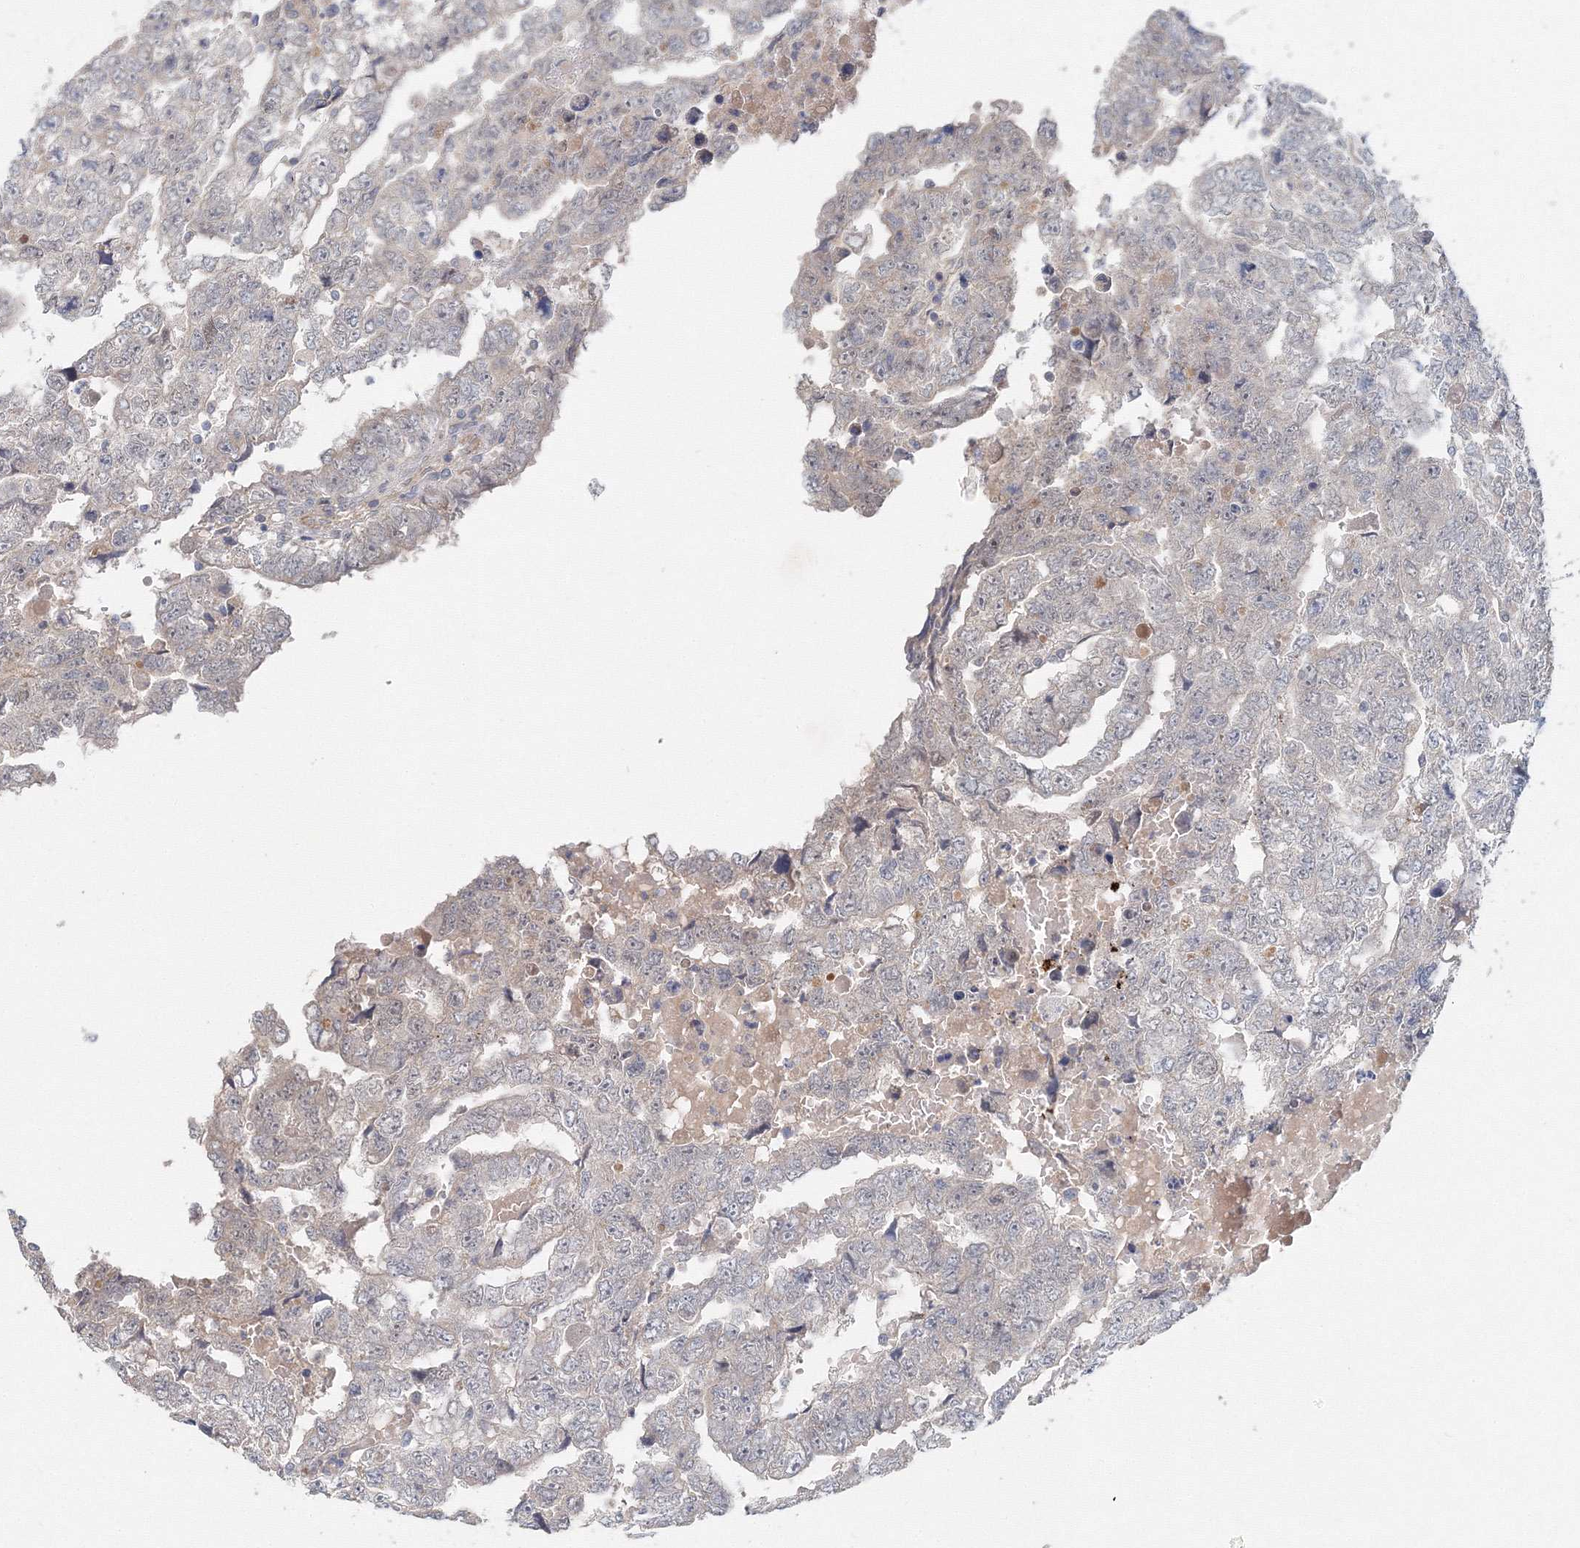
{"staining": {"intensity": "negative", "quantity": "none", "location": "none"}, "tissue": "testis cancer", "cell_type": "Tumor cells", "image_type": "cancer", "snomed": [{"axis": "morphology", "description": "Carcinoma, Embryonal, NOS"}, {"axis": "topography", "description": "Testis"}], "caption": "IHC of testis embryonal carcinoma demonstrates no expression in tumor cells.", "gene": "WDR49", "patient": {"sex": "male", "age": 45}}